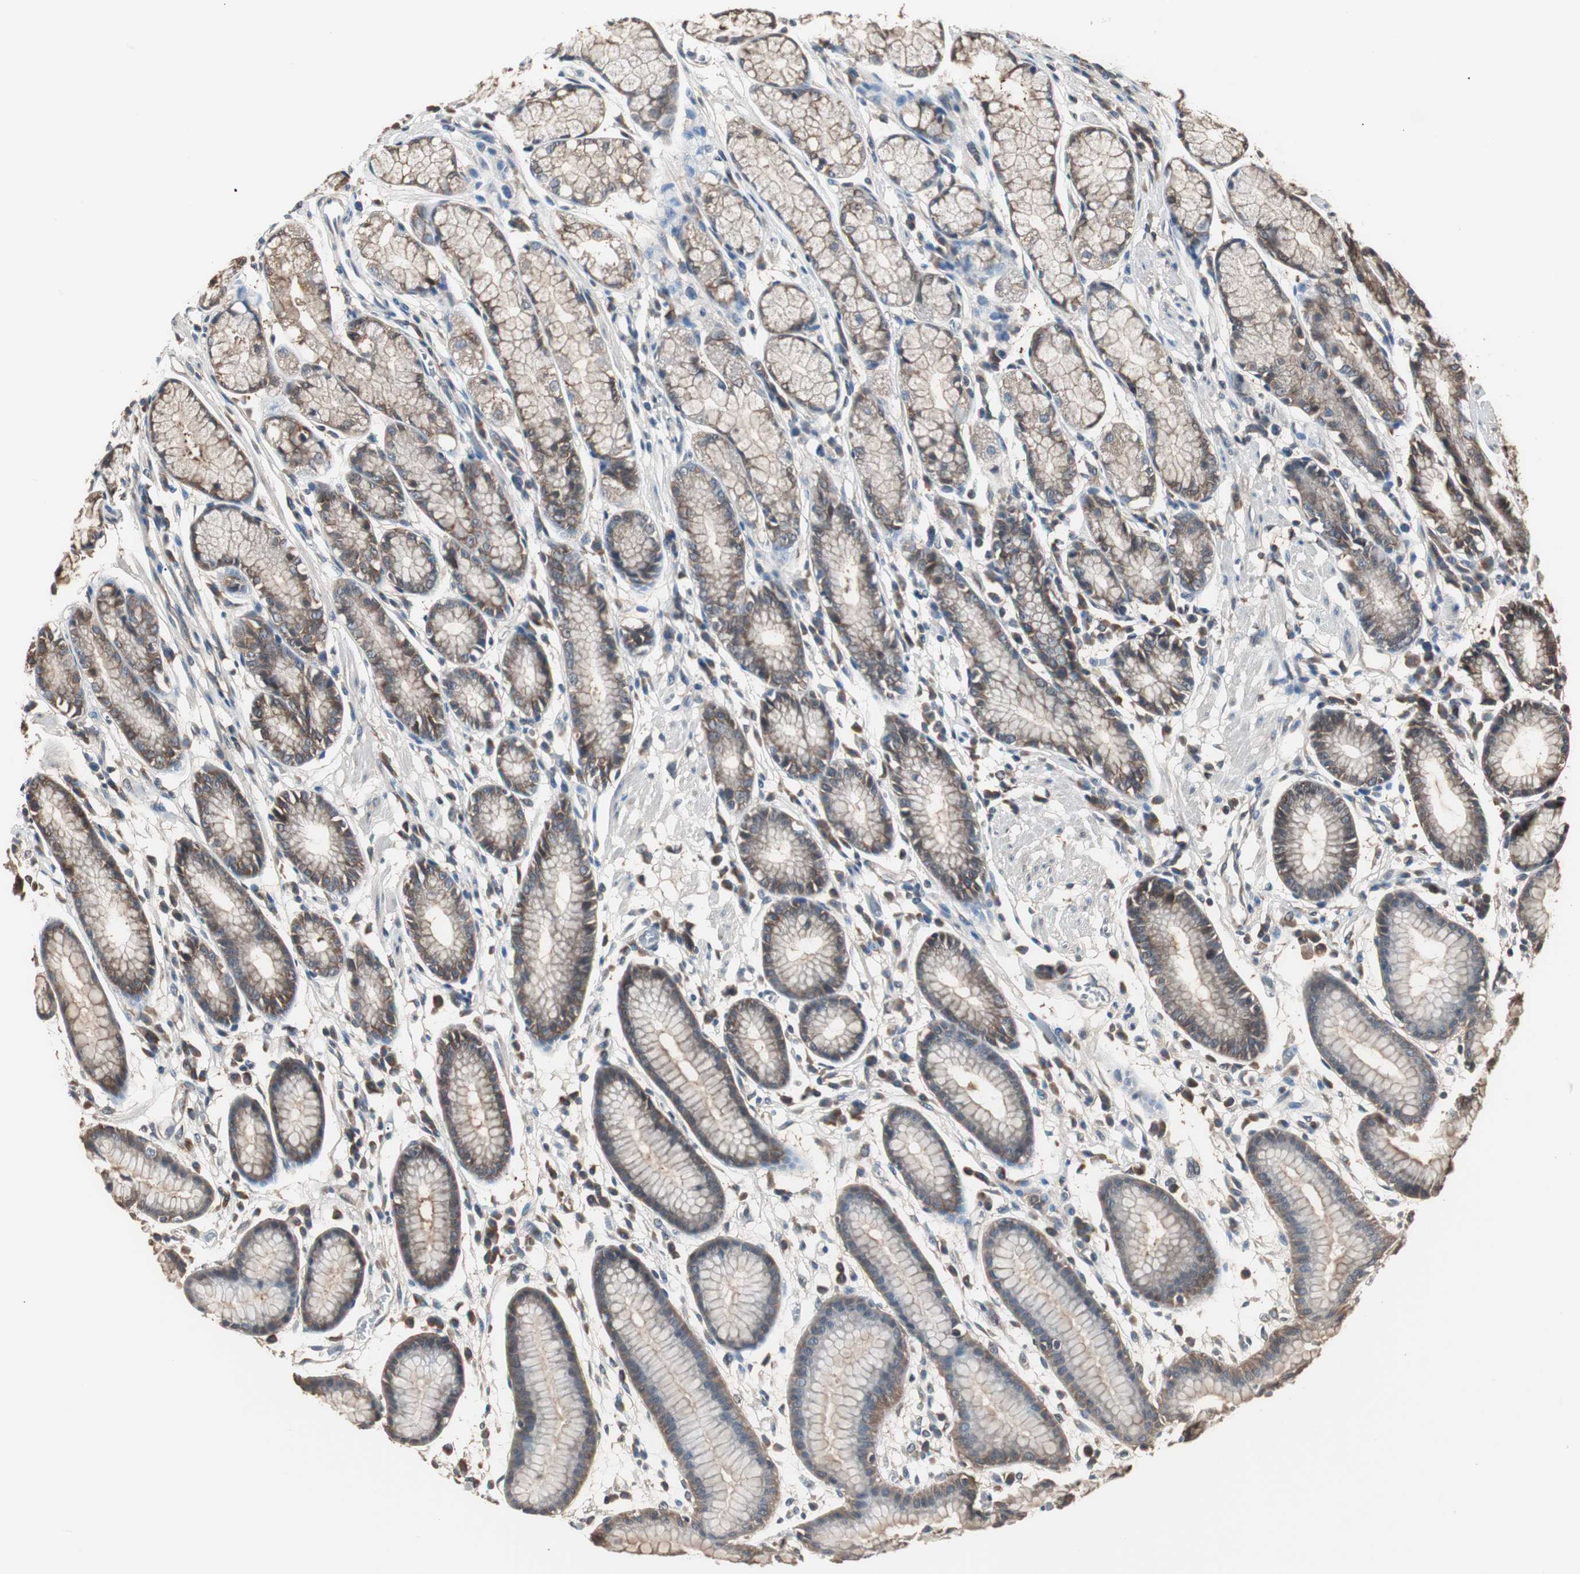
{"staining": {"intensity": "moderate", "quantity": ">75%", "location": "cytoplasmic/membranous"}, "tissue": "stomach", "cell_type": "Glandular cells", "image_type": "normal", "snomed": [{"axis": "morphology", "description": "Normal tissue, NOS"}, {"axis": "morphology", "description": "Inflammation, NOS"}, {"axis": "topography", "description": "Stomach, lower"}], "caption": "Immunohistochemical staining of normal stomach demonstrates >75% levels of moderate cytoplasmic/membranous protein staining in approximately >75% of glandular cells. Using DAB (3,3'-diaminobenzidine) (brown) and hematoxylin (blue) stains, captured at high magnification using brightfield microscopy.", "gene": "CAPNS1", "patient": {"sex": "male", "age": 59}}